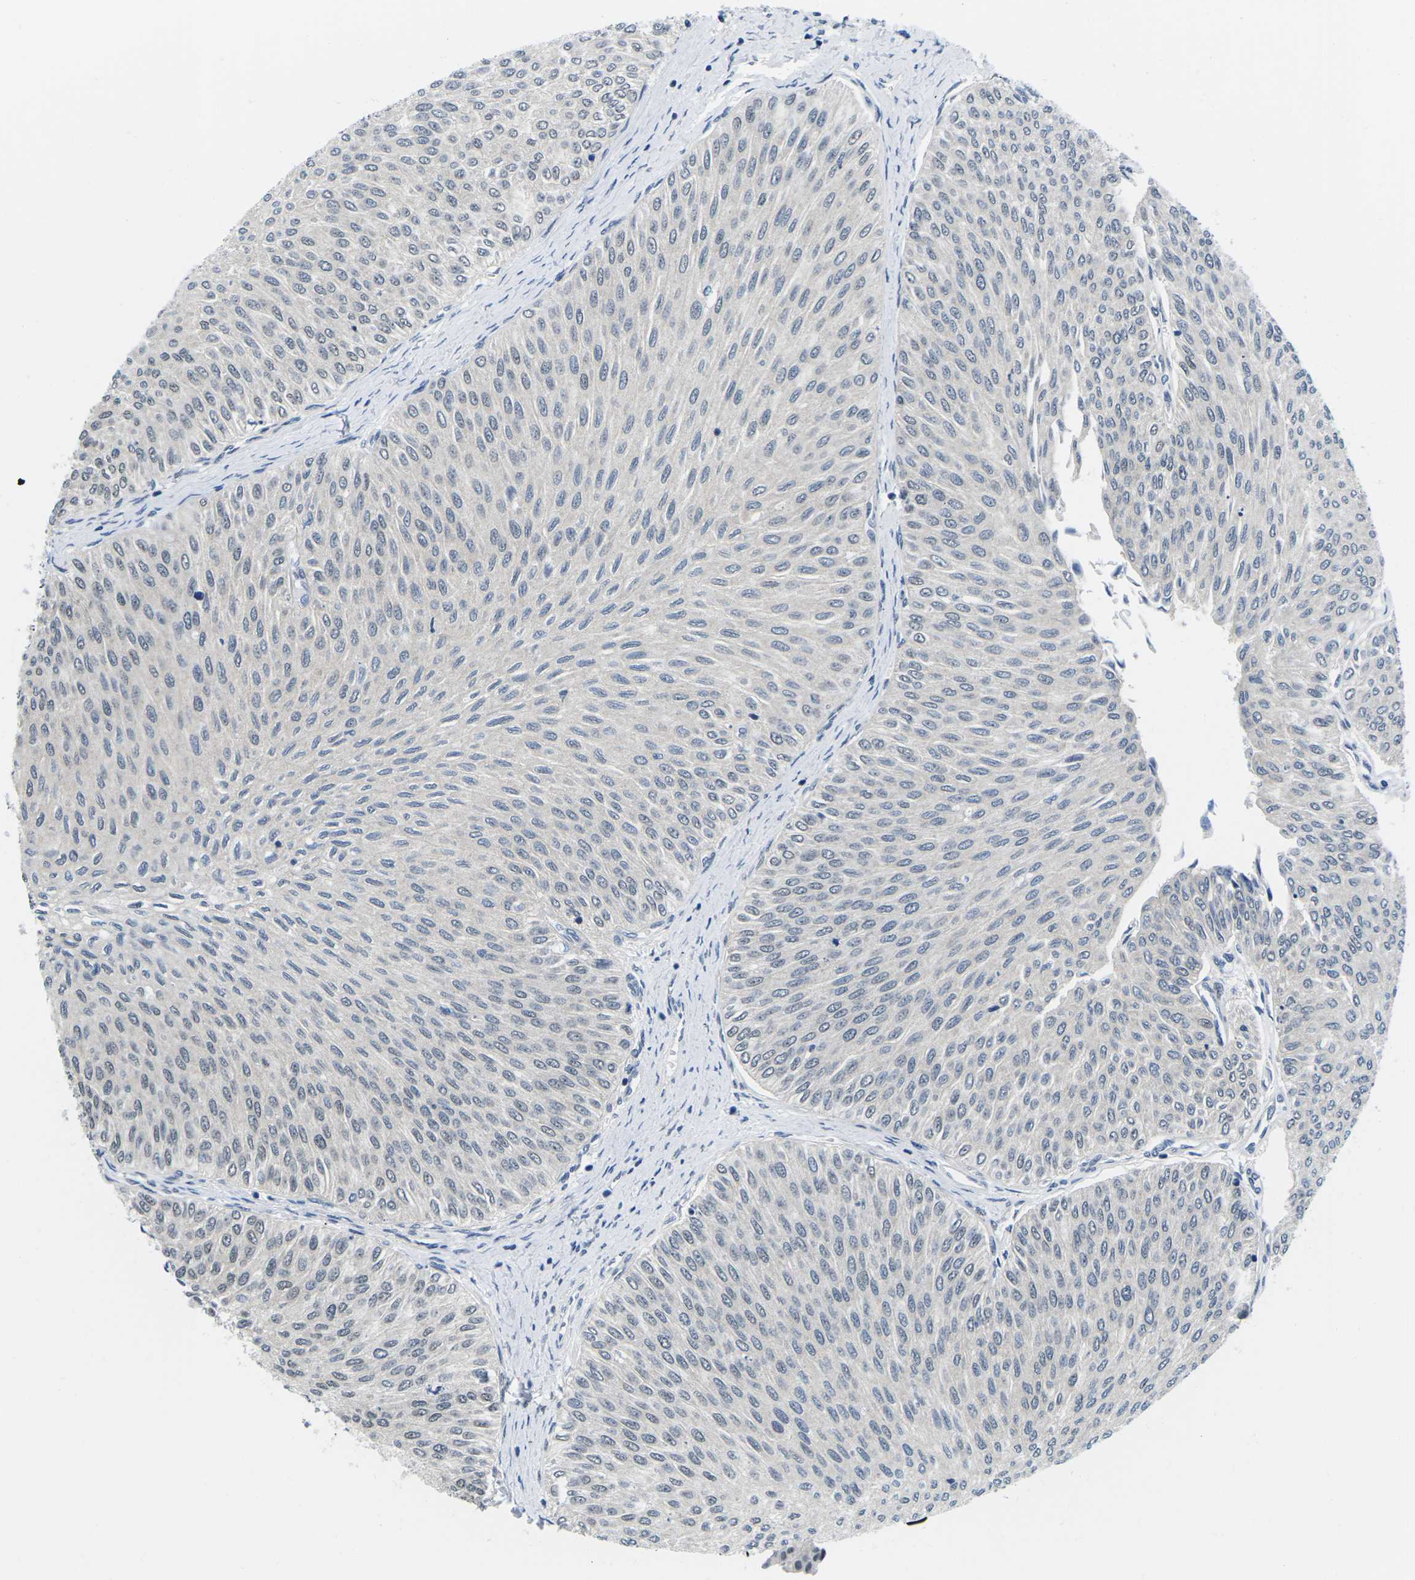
{"staining": {"intensity": "negative", "quantity": "none", "location": "none"}, "tissue": "urothelial cancer", "cell_type": "Tumor cells", "image_type": "cancer", "snomed": [{"axis": "morphology", "description": "Urothelial carcinoma, Low grade"}, {"axis": "topography", "description": "Urinary bladder"}], "caption": "DAB immunohistochemical staining of human urothelial cancer exhibits no significant expression in tumor cells.", "gene": "UBA7", "patient": {"sex": "male", "age": 78}}